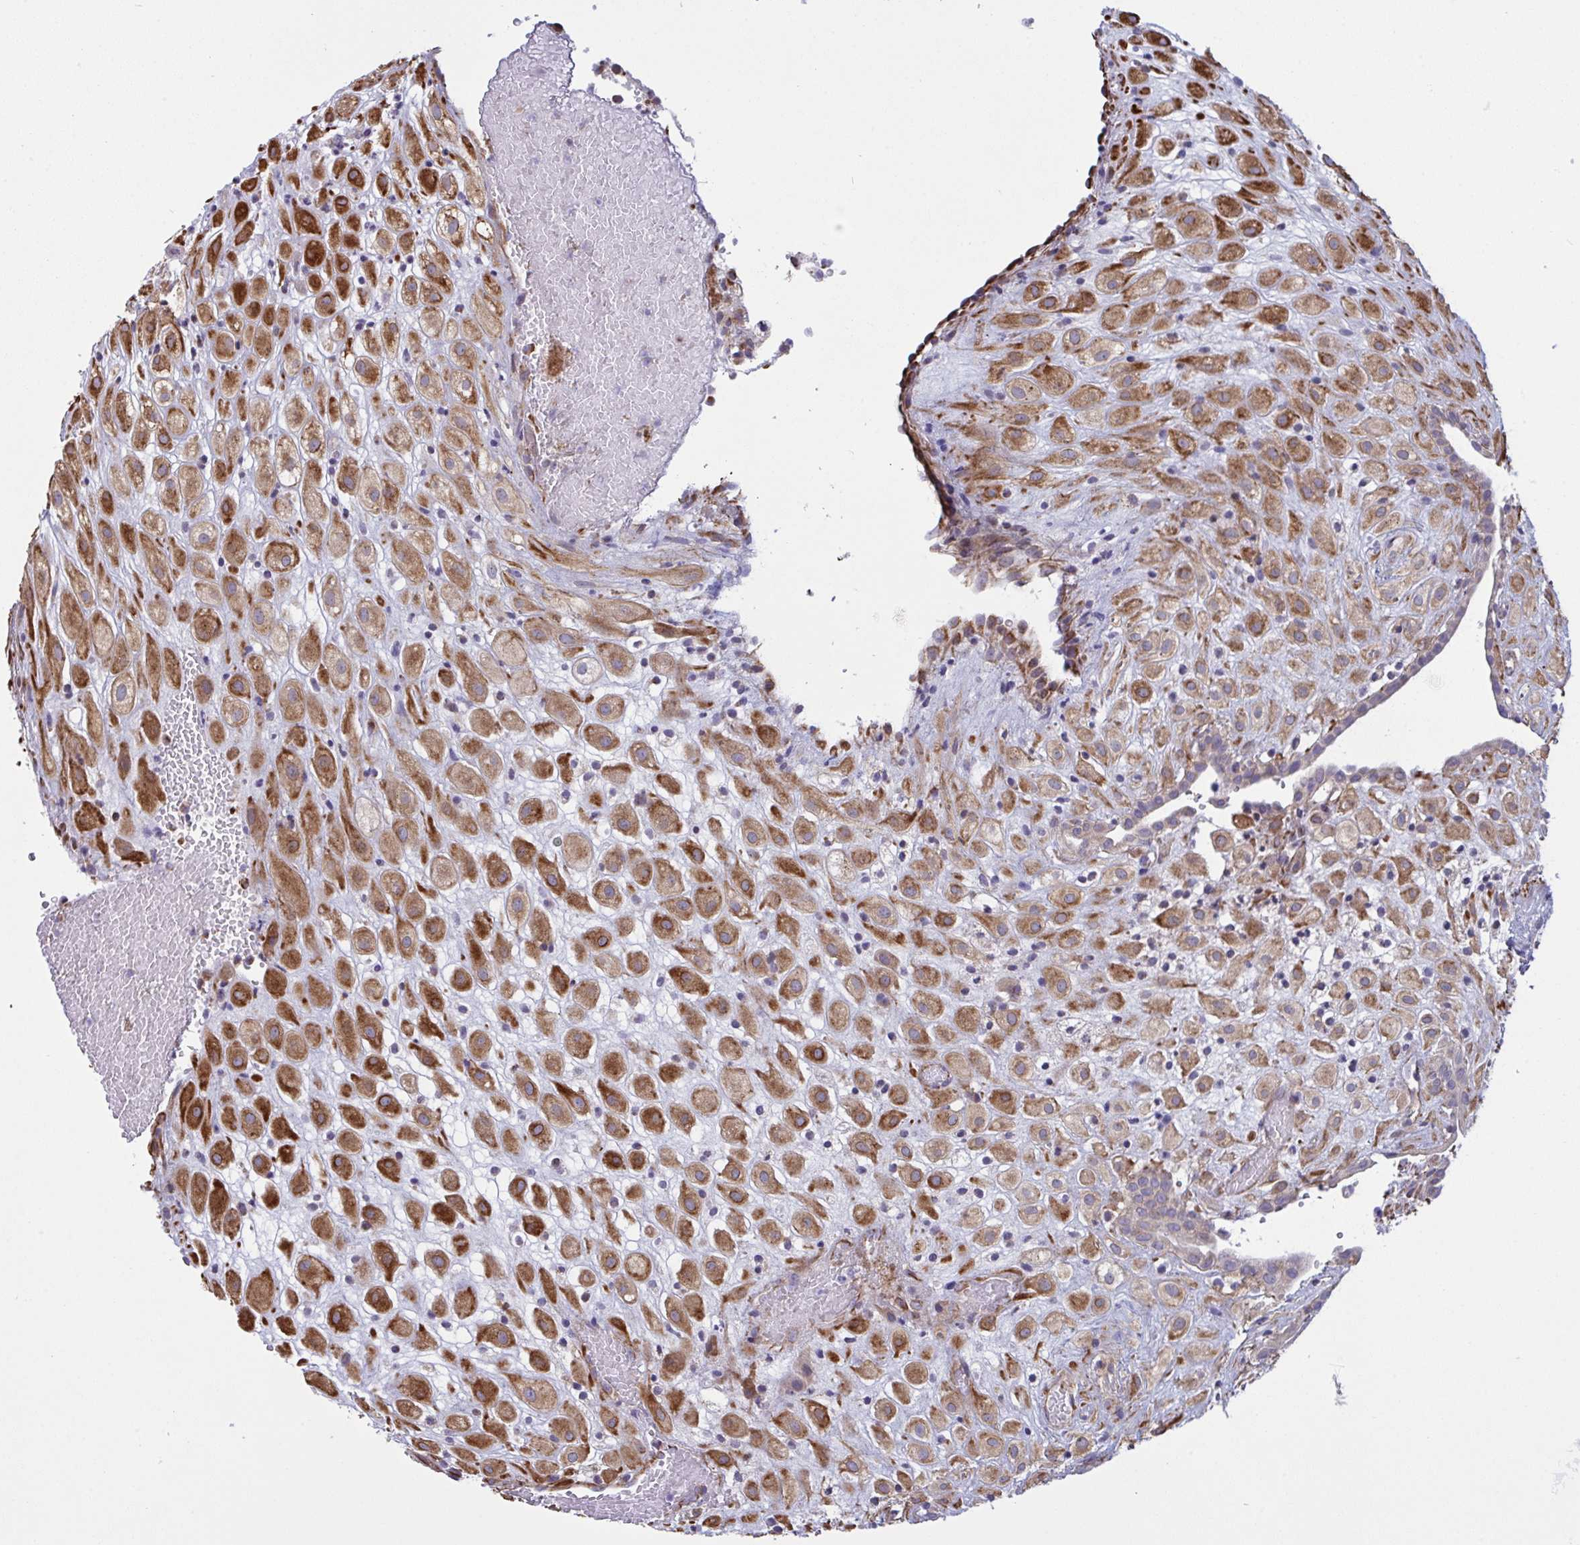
{"staining": {"intensity": "strong", "quantity": ">75%", "location": "cytoplasmic/membranous"}, "tissue": "placenta", "cell_type": "Decidual cells", "image_type": "normal", "snomed": [{"axis": "morphology", "description": "Normal tissue, NOS"}, {"axis": "topography", "description": "Placenta"}], "caption": "Benign placenta exhibits strong cytoplasmic/membranous positivity in about >75% of decidual cells (IHC, brightfield microscopy, high magnification)..", "gene": "DCBLD1", "patient": {"sex": "female", "age": 24}}